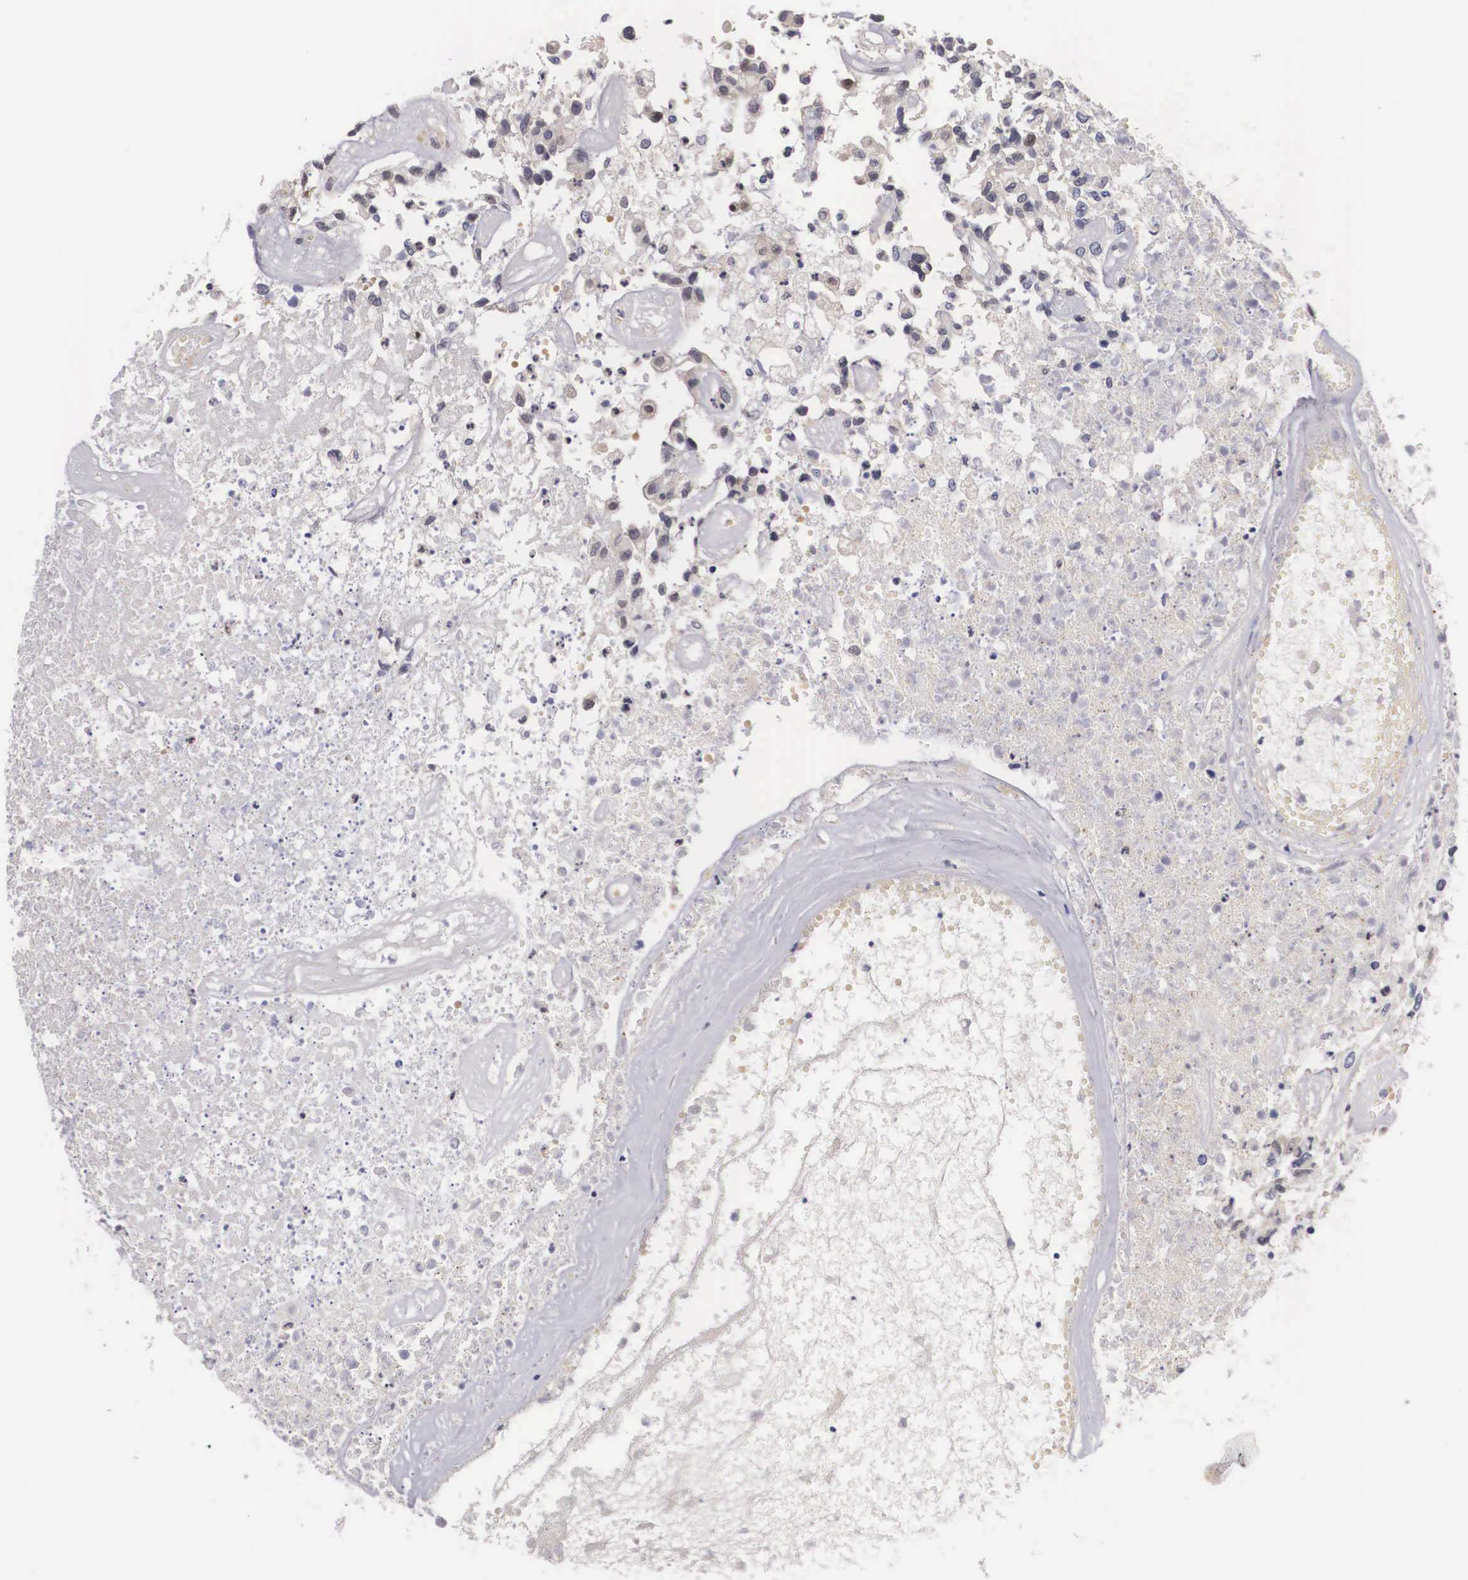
{"staining": {"intensity": "negative", "quantity": "none", "location": "none"}, "tissue": "glioma", "cell_type": "Tumor cells", "image_type": "cancer", "snomed": [{"axis": "morphology", "description": "Glioma, malignant, High grade"}, {"axis": "topography", "description": "Brain"}], "caption": "An IHC micrograph of glioma is shown. There is no staining in tumor cells of glioma.", "gene": "ENOX2", "patient": {"sex": "male", "age": 77}}